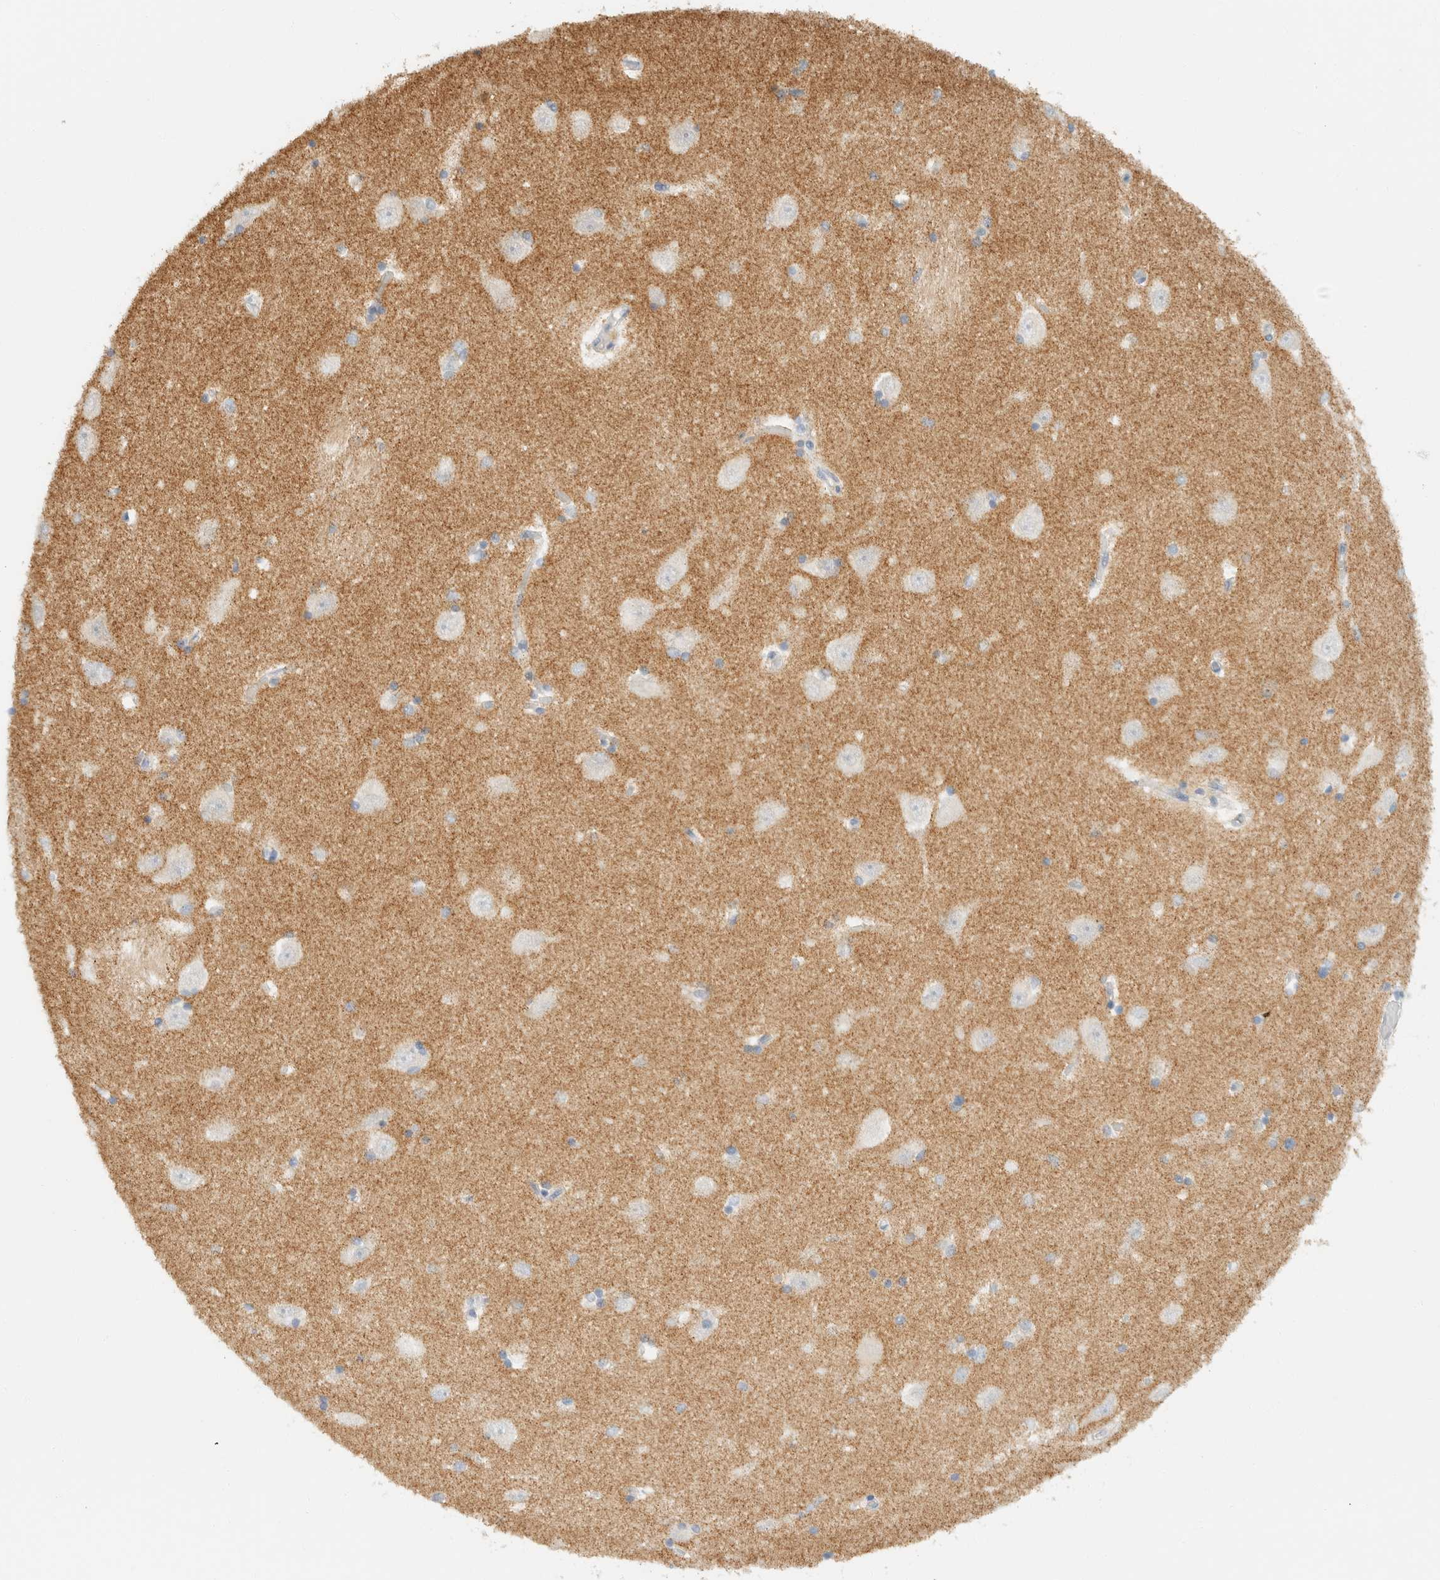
{"staining": {"intensity": "negative", "quantity": "none", "location": "none"}, "tissue": "hippocampus", "cell_type": "Glial cells", "image_type": "normal", "snomed": [{"axis": "morphology", "description": "Normal tissue, NOS"}, {"axis": "topography", "description": "Hippocampus"}], "caption": "Immunohistochemistry micrograph of normal hippocampus: hippocampus stained with DAB displays no significant protein staining in glial cells.", "gene": "SH3GLB2", "patient": {"sex": "male", "age": 45}}